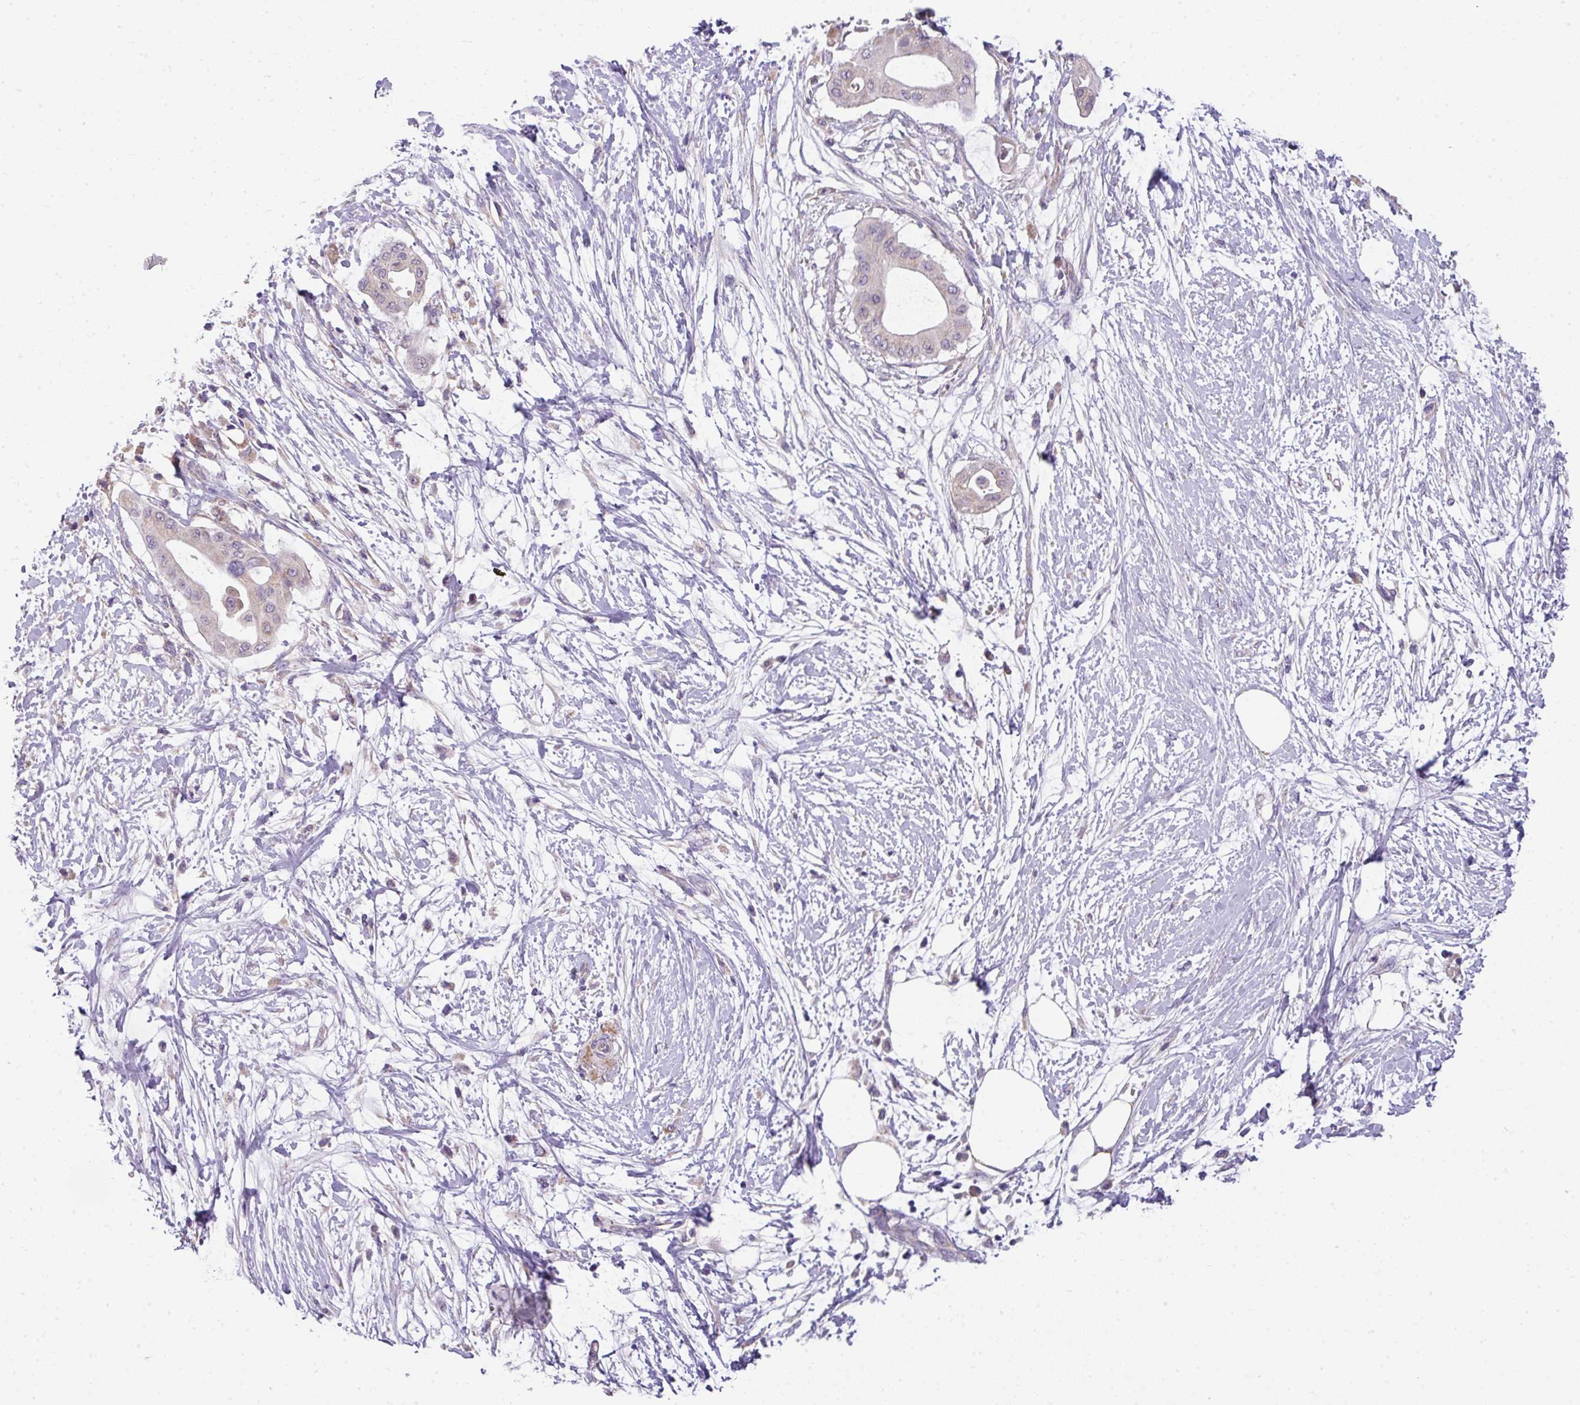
{"staining": {"intensity": "negative", "quantity": "none", "location": "none"}, "tissue": "pancreatic cancer", "cell_type": "Tumor cells", "image_type": "cancer", "snomed": [{"axis": "morphology", "description": "Adenocarcinoma, NOS"}, {"axis": "topography", "description": "Pancreas"}], "caption": "Adenocarcinoma (pancreatic) was stained to show a protein in brown. There is no significant positivity in tumor cells. (DAB (3,3'-diaminobenzidine) IHC with hematoxylin counter stain).", "gene": "PALS2", "patient": {"sex": "male", "age": 68}}